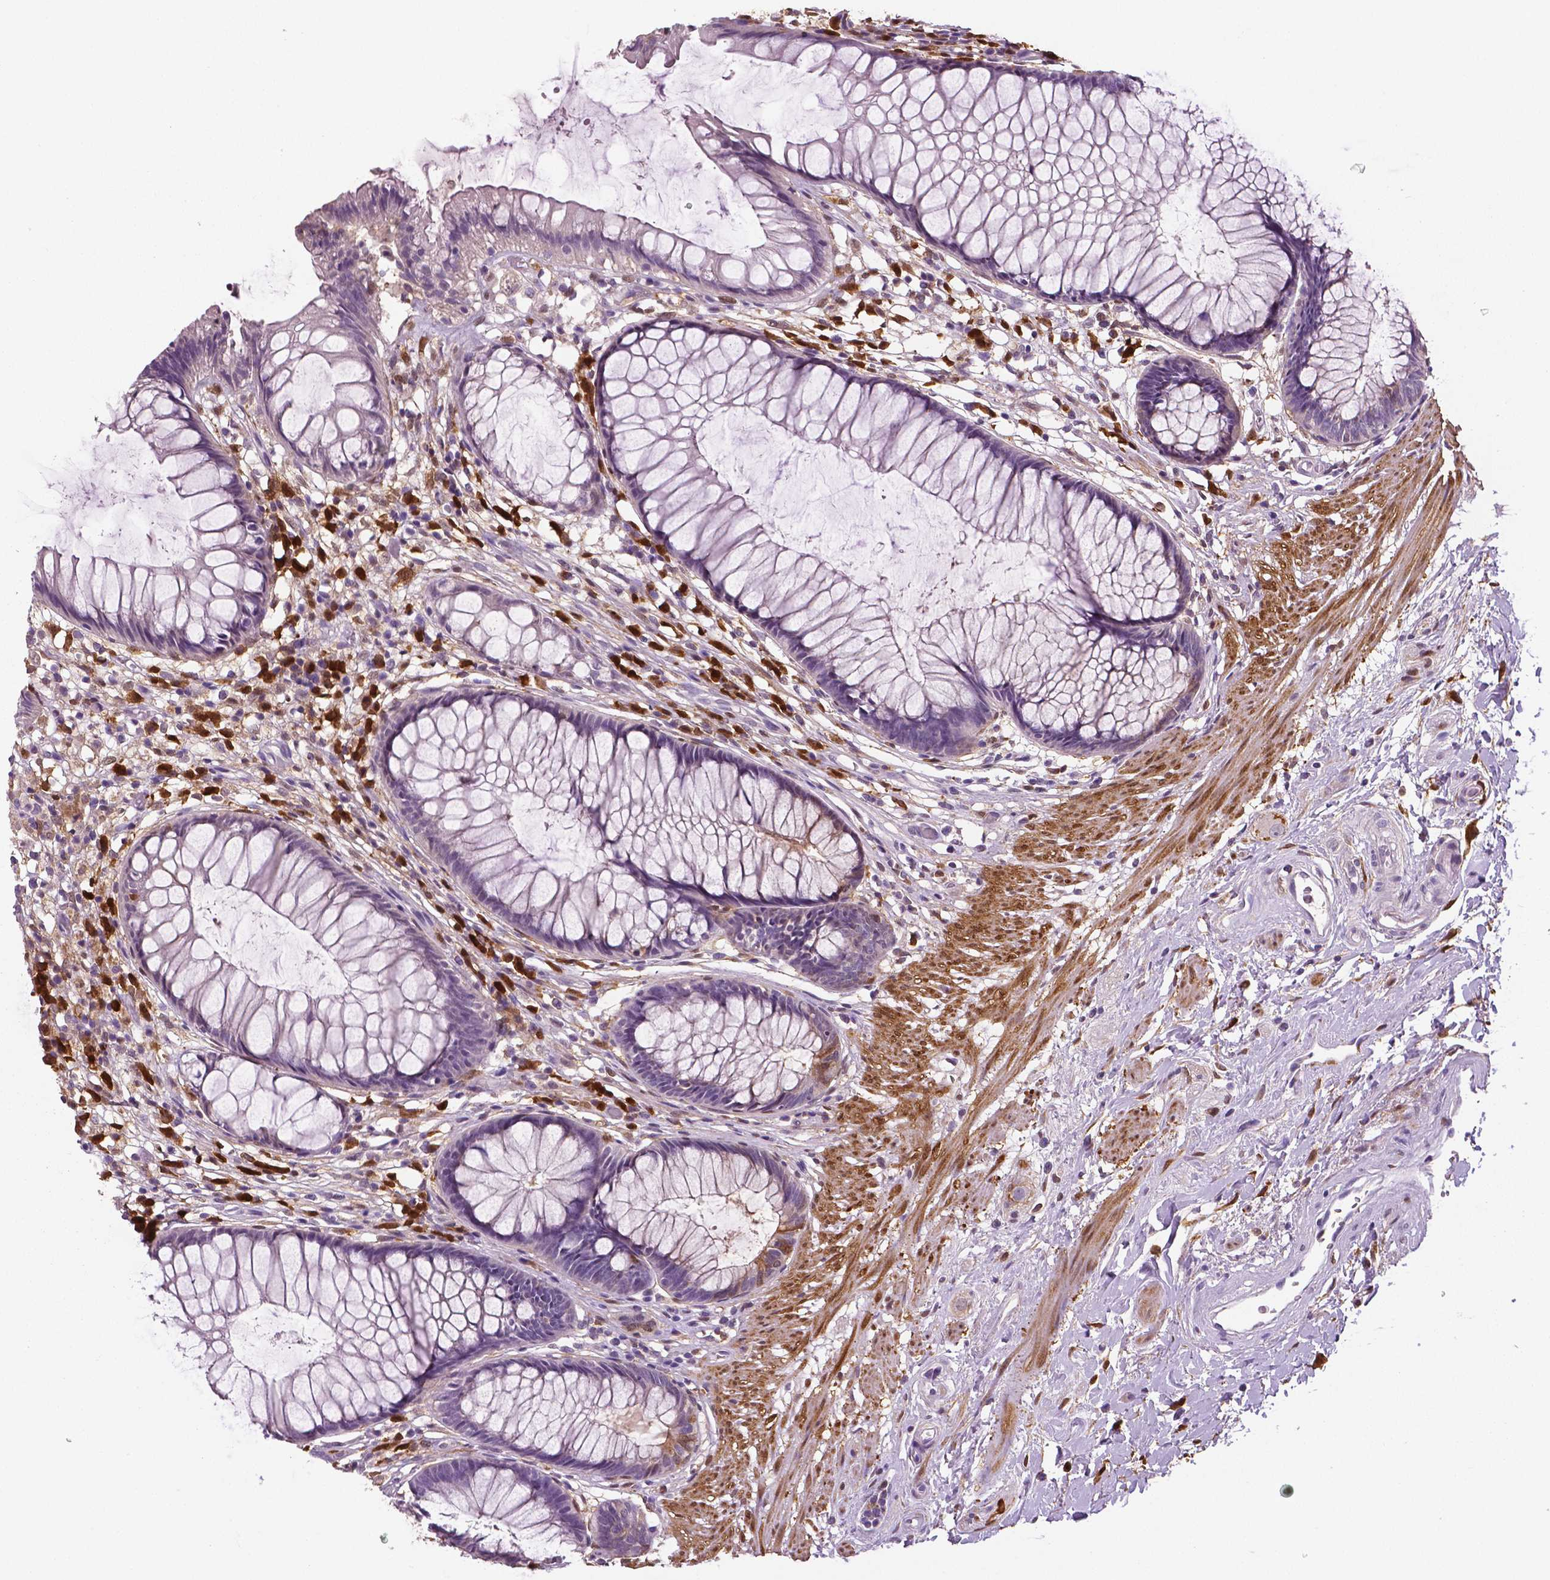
{"staining": {"intensity": "strong", "quantity": "<25%", "location": "cytoplasmic/membranous"}, "tissue": "rectum", "cell_type": "Glandular cells", "image_type": "normal", "snomed": [{"axis": "morphology", "description": "Normal tissue, NOS"}, {"axis": "topography", "description": "Smooth muscle"}, {"axis": "topography", "description": "Rectum"}], "caption": "IHC staining of benign rectum, which displays medium levels of strong cytoplasmic/membranous staining in approximately <25% of glandular cells indicating strong cytoplasmic/membranous protein positivity. The staining was performed using DAB (3,3'-diaminobenzidine) (brown) for protein detection and nuclei were counterstained in hematoxylin (blue).", "gene": "PHGDH", "patient": {"sex": "male", "age": 53}}